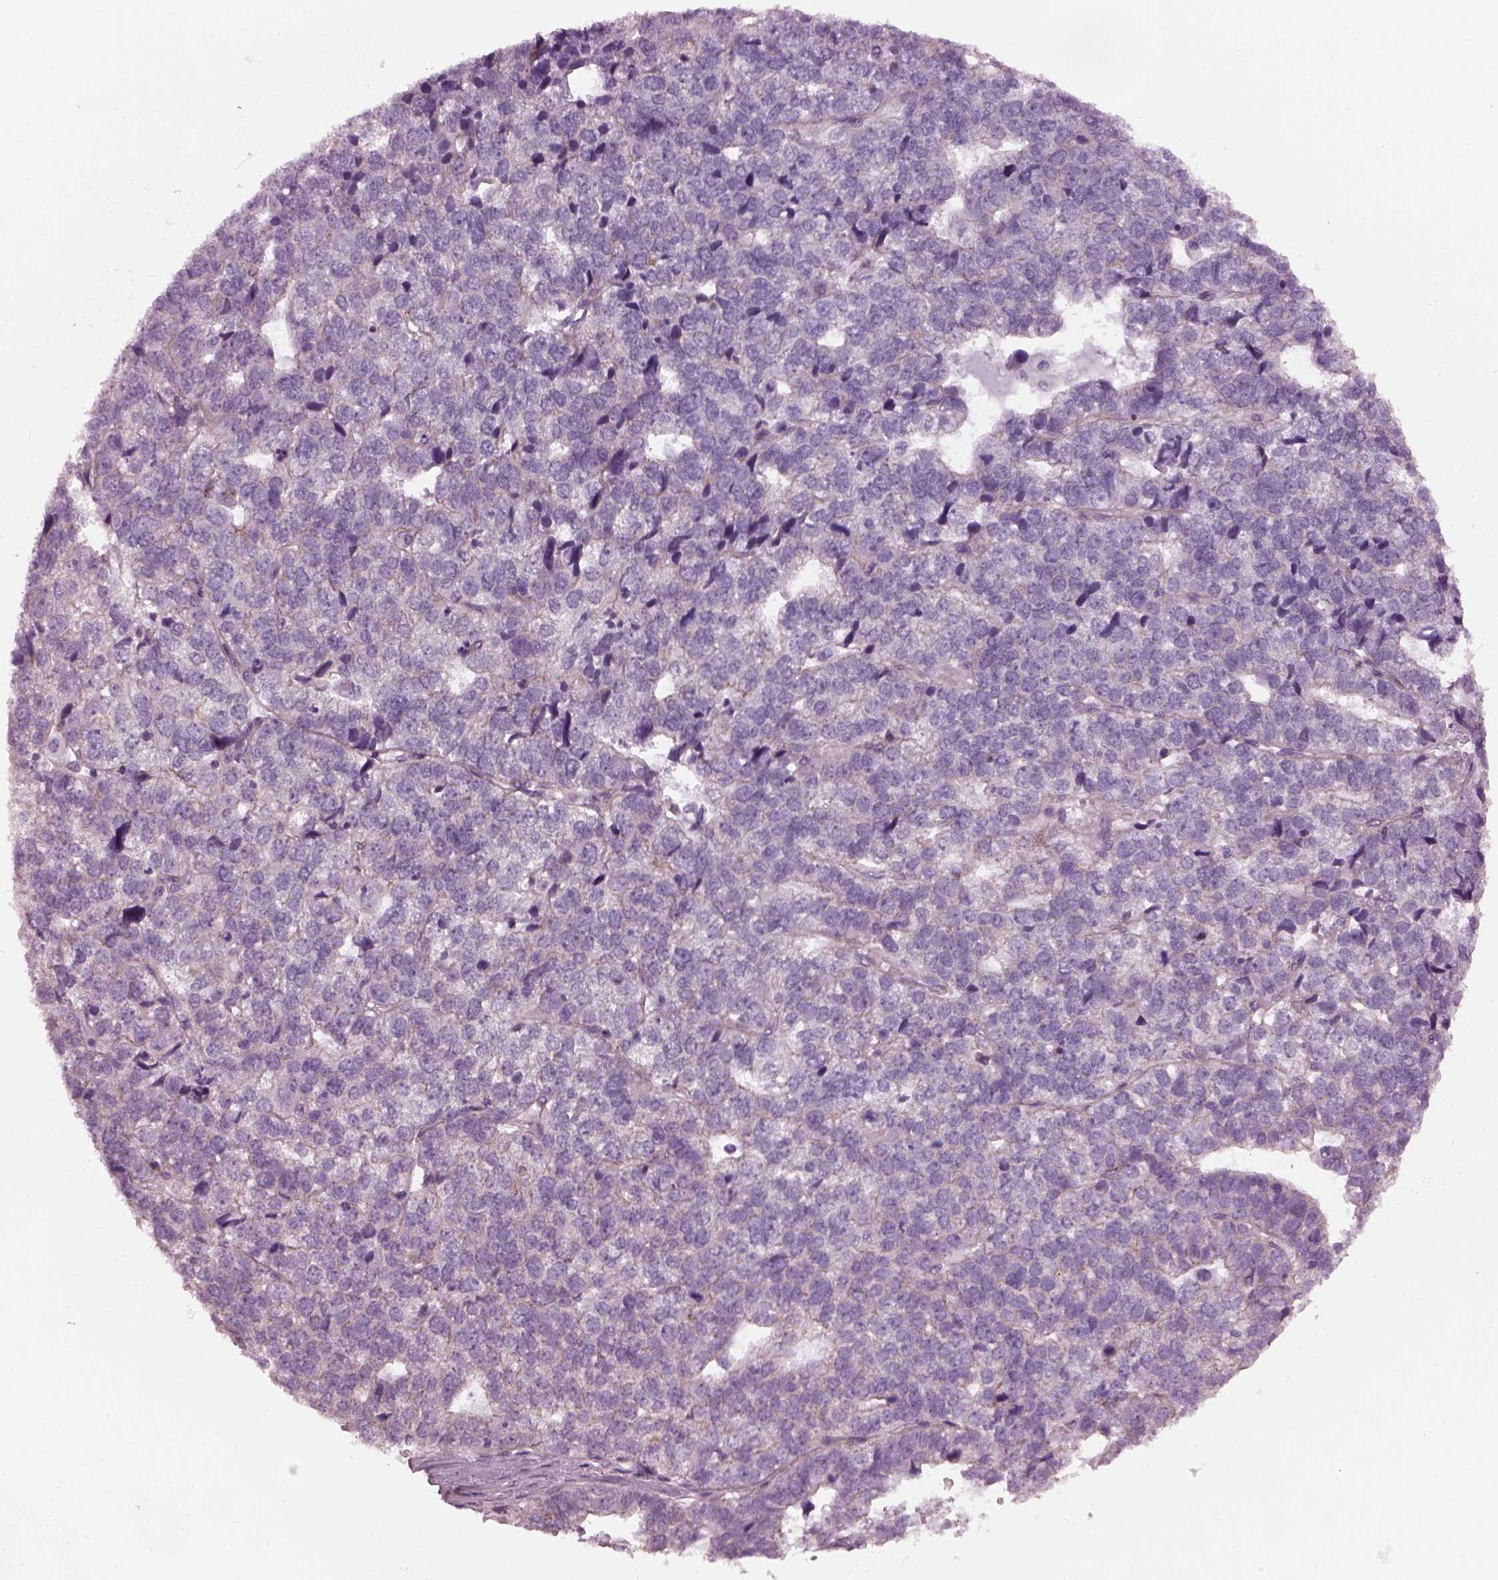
{"staining": {"intensity": "negative", "quantity": "none", "location": "none"}, "tissue": "stomach cancer", "cell_type": "Tumor cells", "image_type": "cancer", "snomed": [{"axis": "morphology", "description": "Adenocarcinoma, NOS"}, {"axis": "topography", "description": "Stomach"}], "caption": "IHC photomicrograph of adenocarcinoma (stomach) stained for a protein (brown), which shows no expression in tumor cells.", "gene": "BFSP1", "patient": {"sex": "male", "age": 69}}